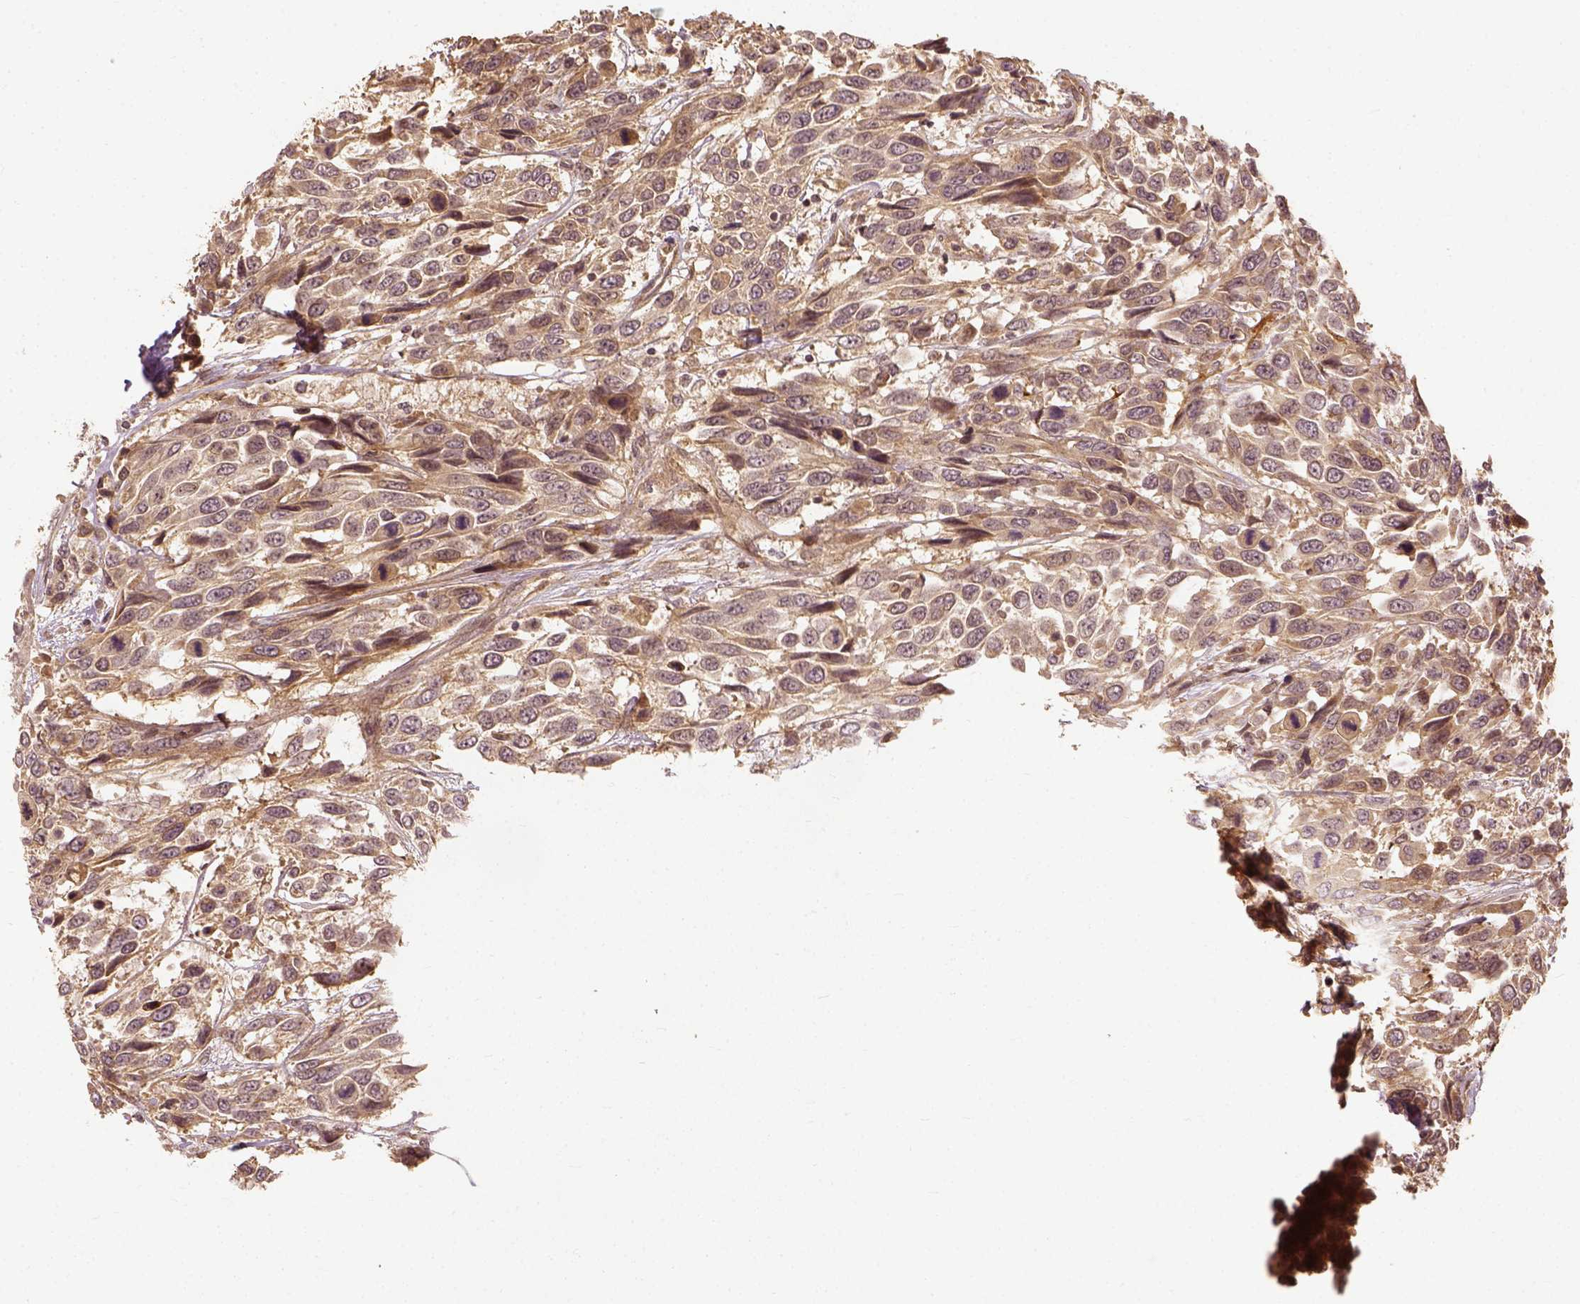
{"staining": {"intensity": "moderate", "quantity": ">75%", "location": "cytoplasmic/membranous"}, "tissue": "urothelial cancer", "cell_type": "Tumor cells", "image_type": "cancer", "snomed": [{"axis": "morphology", "description": "Urothelial carcinoma, High grade"}, {"axis": "topography", "description": "Urinary bladder"}], "caption": "Approximately >75% of tumor cells in urothelial carcinoma (high-grade) exhibit moderate cytoplasmic/membranous protein expression as visualized by brown immunohistochemical staining.", "gene": "VEGFA", "patient": {"sex": "female", "age": 70}}